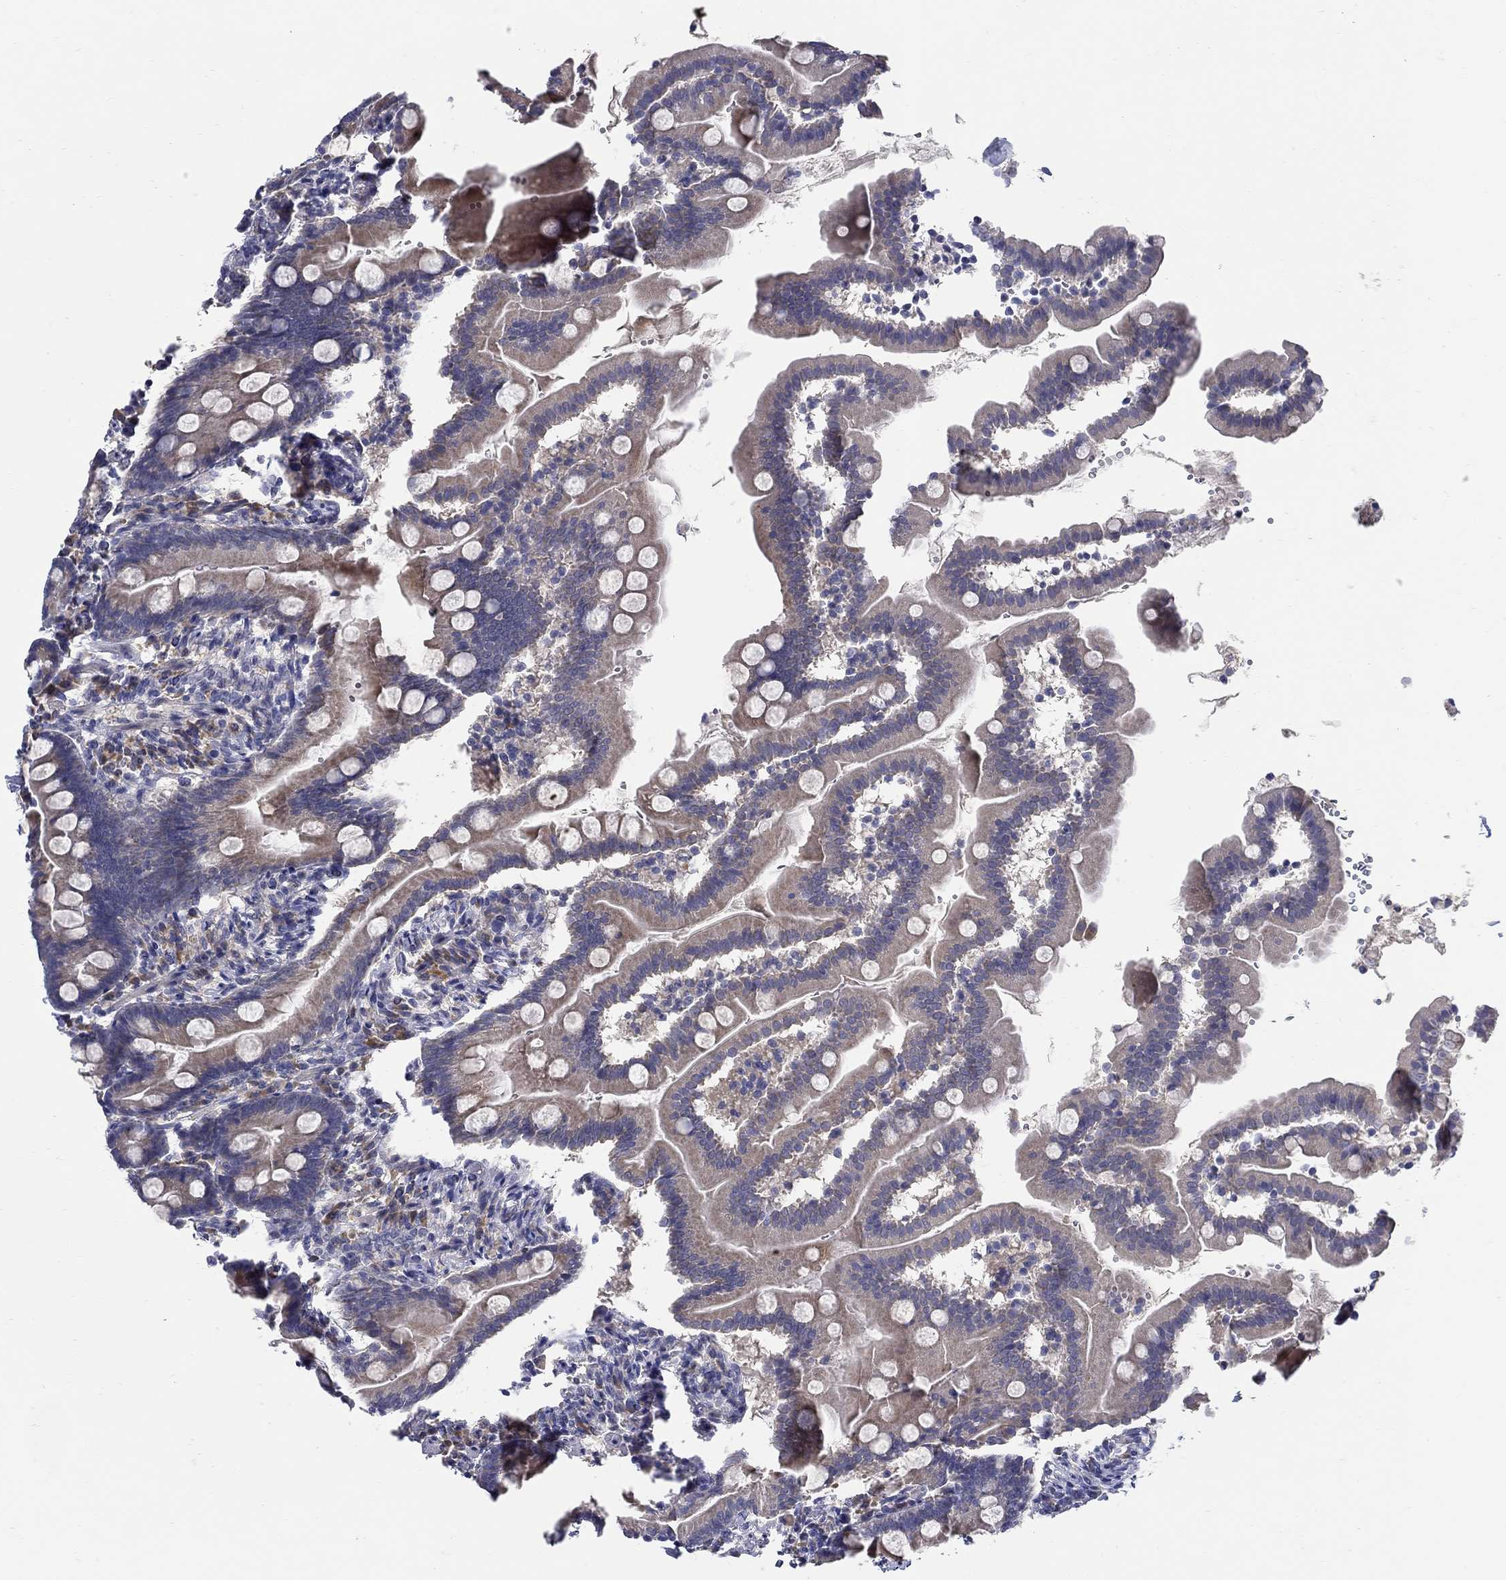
{"staining": {"intensity": "moderate", "quantity": "25%-75%", "location": "cytoplasmic/membranous"}, "tissue": "small intestine", "cell_type": "Glandular cells", "image_type": "normal", "snomed": [{"axis": "morphology", "description": "Normal tissue, NOS"}, {"axis": "topography", "description": "Small intestine"}], "caption": "Small intestine stained with DAB IHC demonstrates medium levels of moderate cytoplasmic/membranous expression in about 25%-75% of glandular cells.", "gene": "ABCA4", "patient": {"sex": "female", "age": 44}}